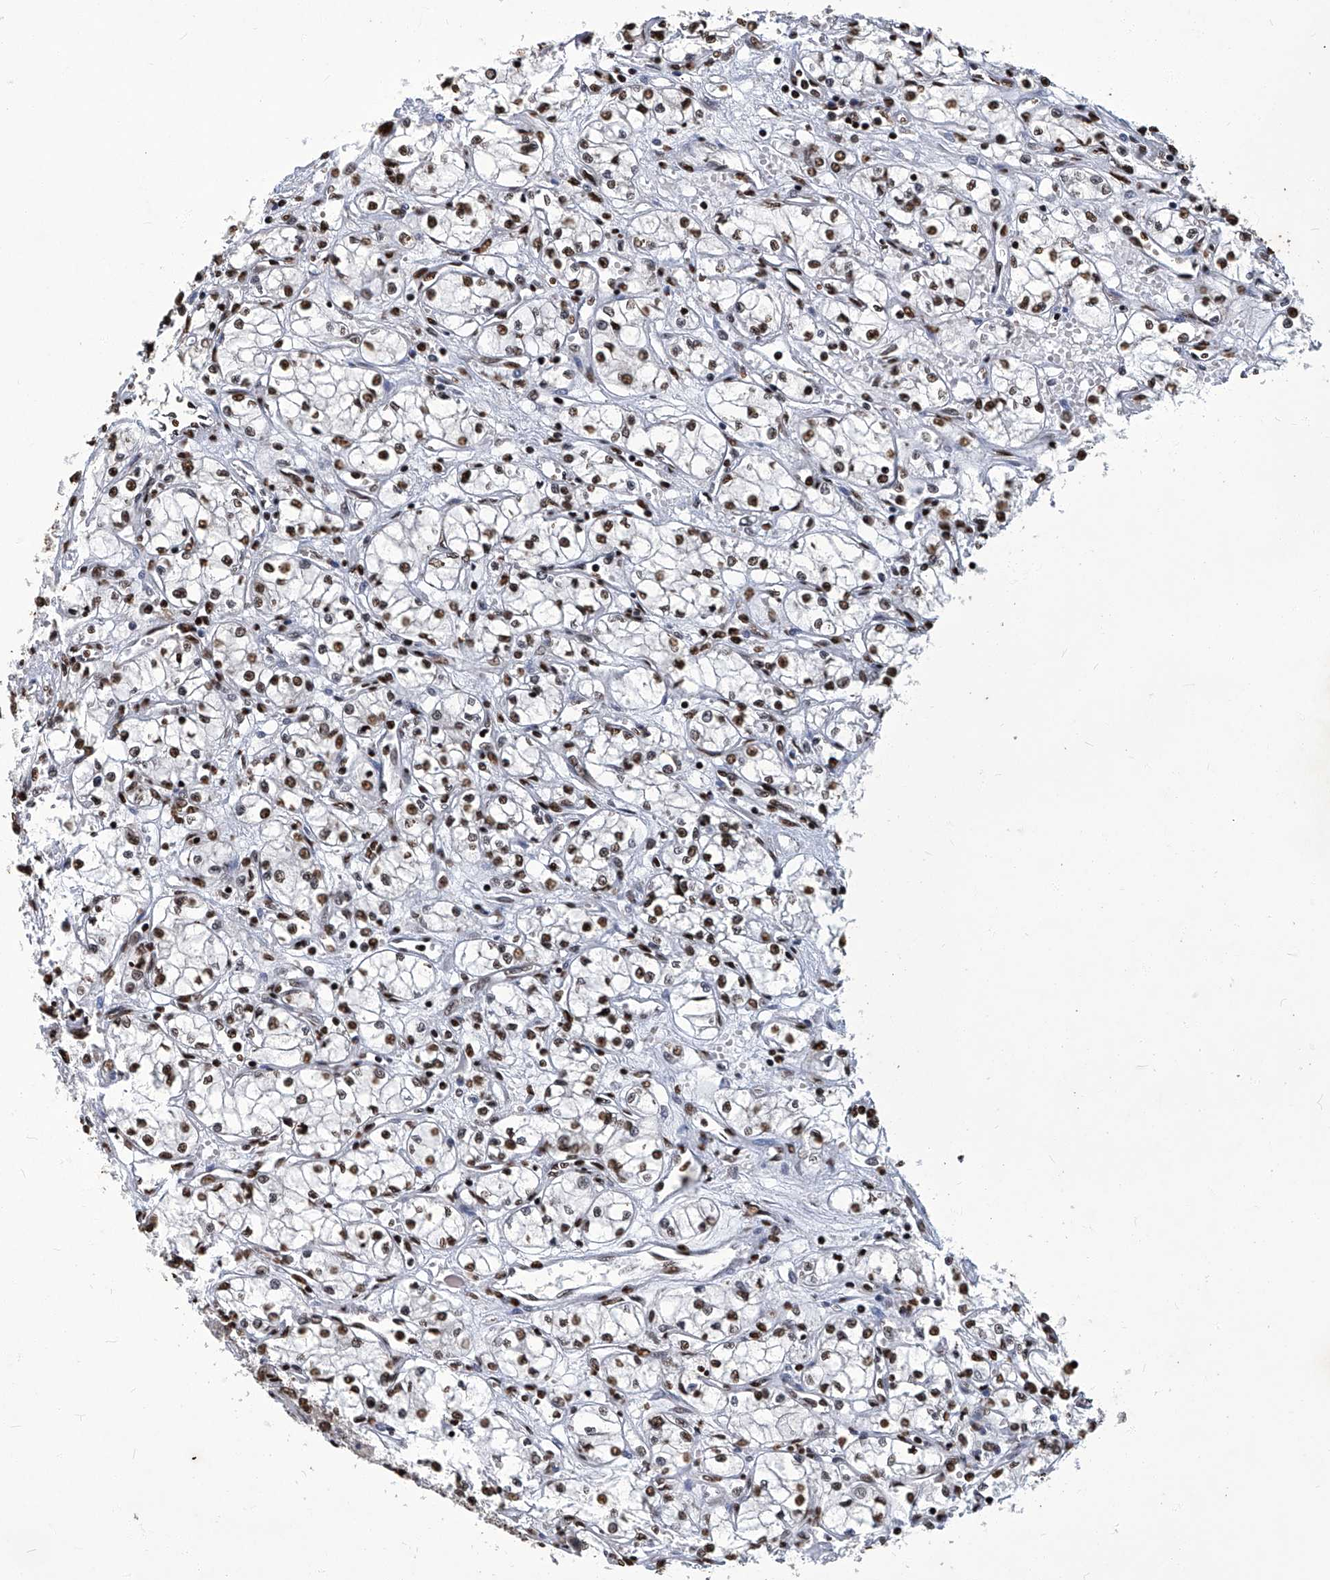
{"staining": {"intensity": "moderate", "quantity": ">75%", "location": "nuclear"}, "tissue": "renal cancer", "cell_type": "Tumor cells", "image_type": "cancer", "snomed": [{"axis": "morphology", "description": "Normal tissue, NOS"}, {"axis": "morphology", "description": "Adenocarcinoma, NOS"}, {"axis": "topography", "description": "Kidney"}], "caption": "IHC of adenocarcinoma (renal) reveals medium levels of moderate nuclear positivity in approximately >75% of tumor cells.", "gene": "HBP1", "patient": {"sex": "male", "age": 59}}